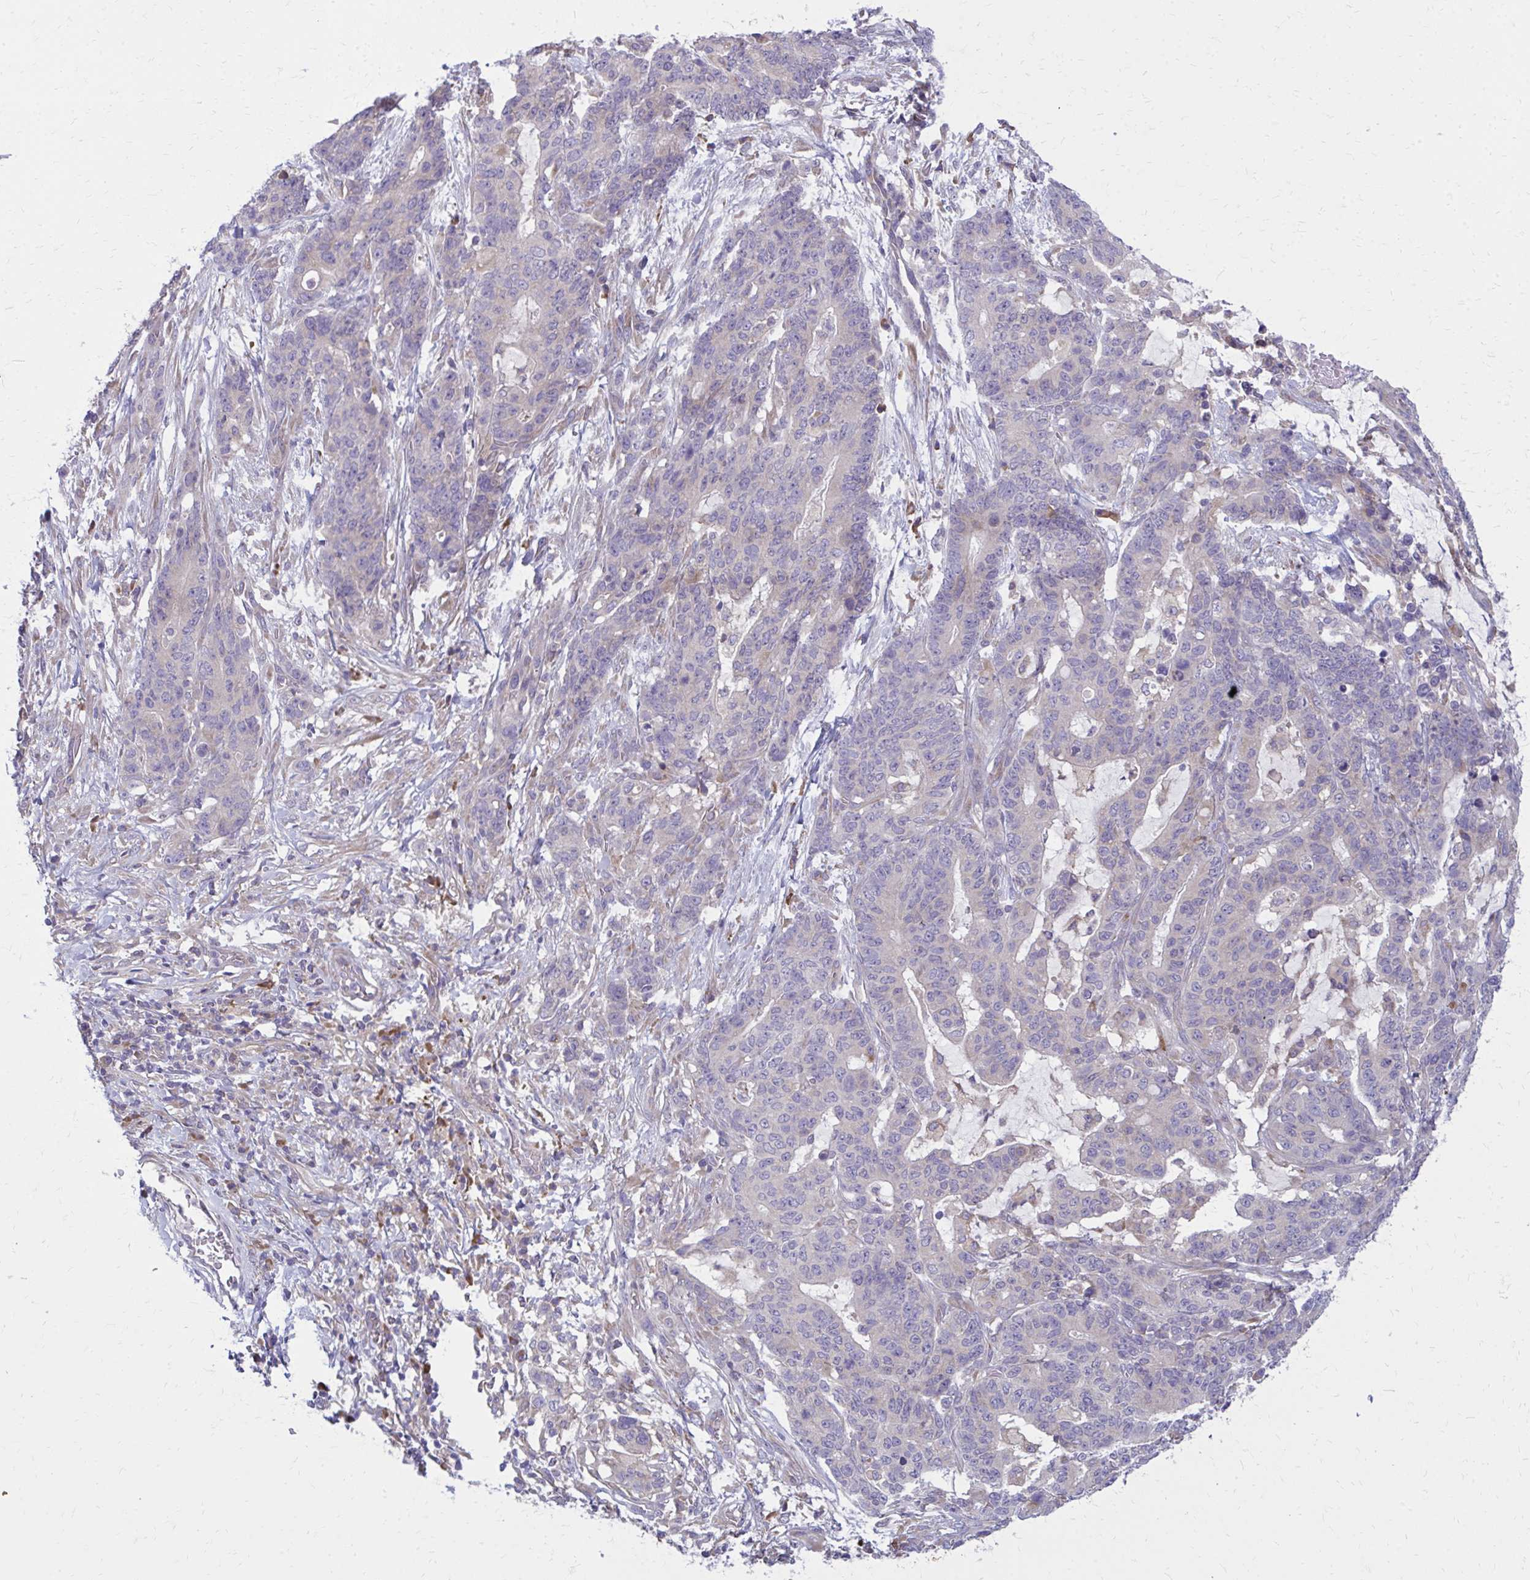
{"staining": {"intensity": "negative", "quantity": "none", "location": "none"}, "tissue": "stomach cancer", "cell_type": "Tumor cells", "image_type": "cancer", "snomed": [{"axis": "morphology", "description": "Normal tissue, NOS"}, {"axis": "morphology", "description": "Adenocarcinoma, NOS"}, {"axis": "topography", "description": "Stomach"}], "caption": "A high-resolution histopathology image shows immunohistochemistry (IHC) staining of stomach cancer, which reveals no significant expression in tumor cells.", "gene": "CEMP1", "patient": {"sex": "female", "age": 64}}